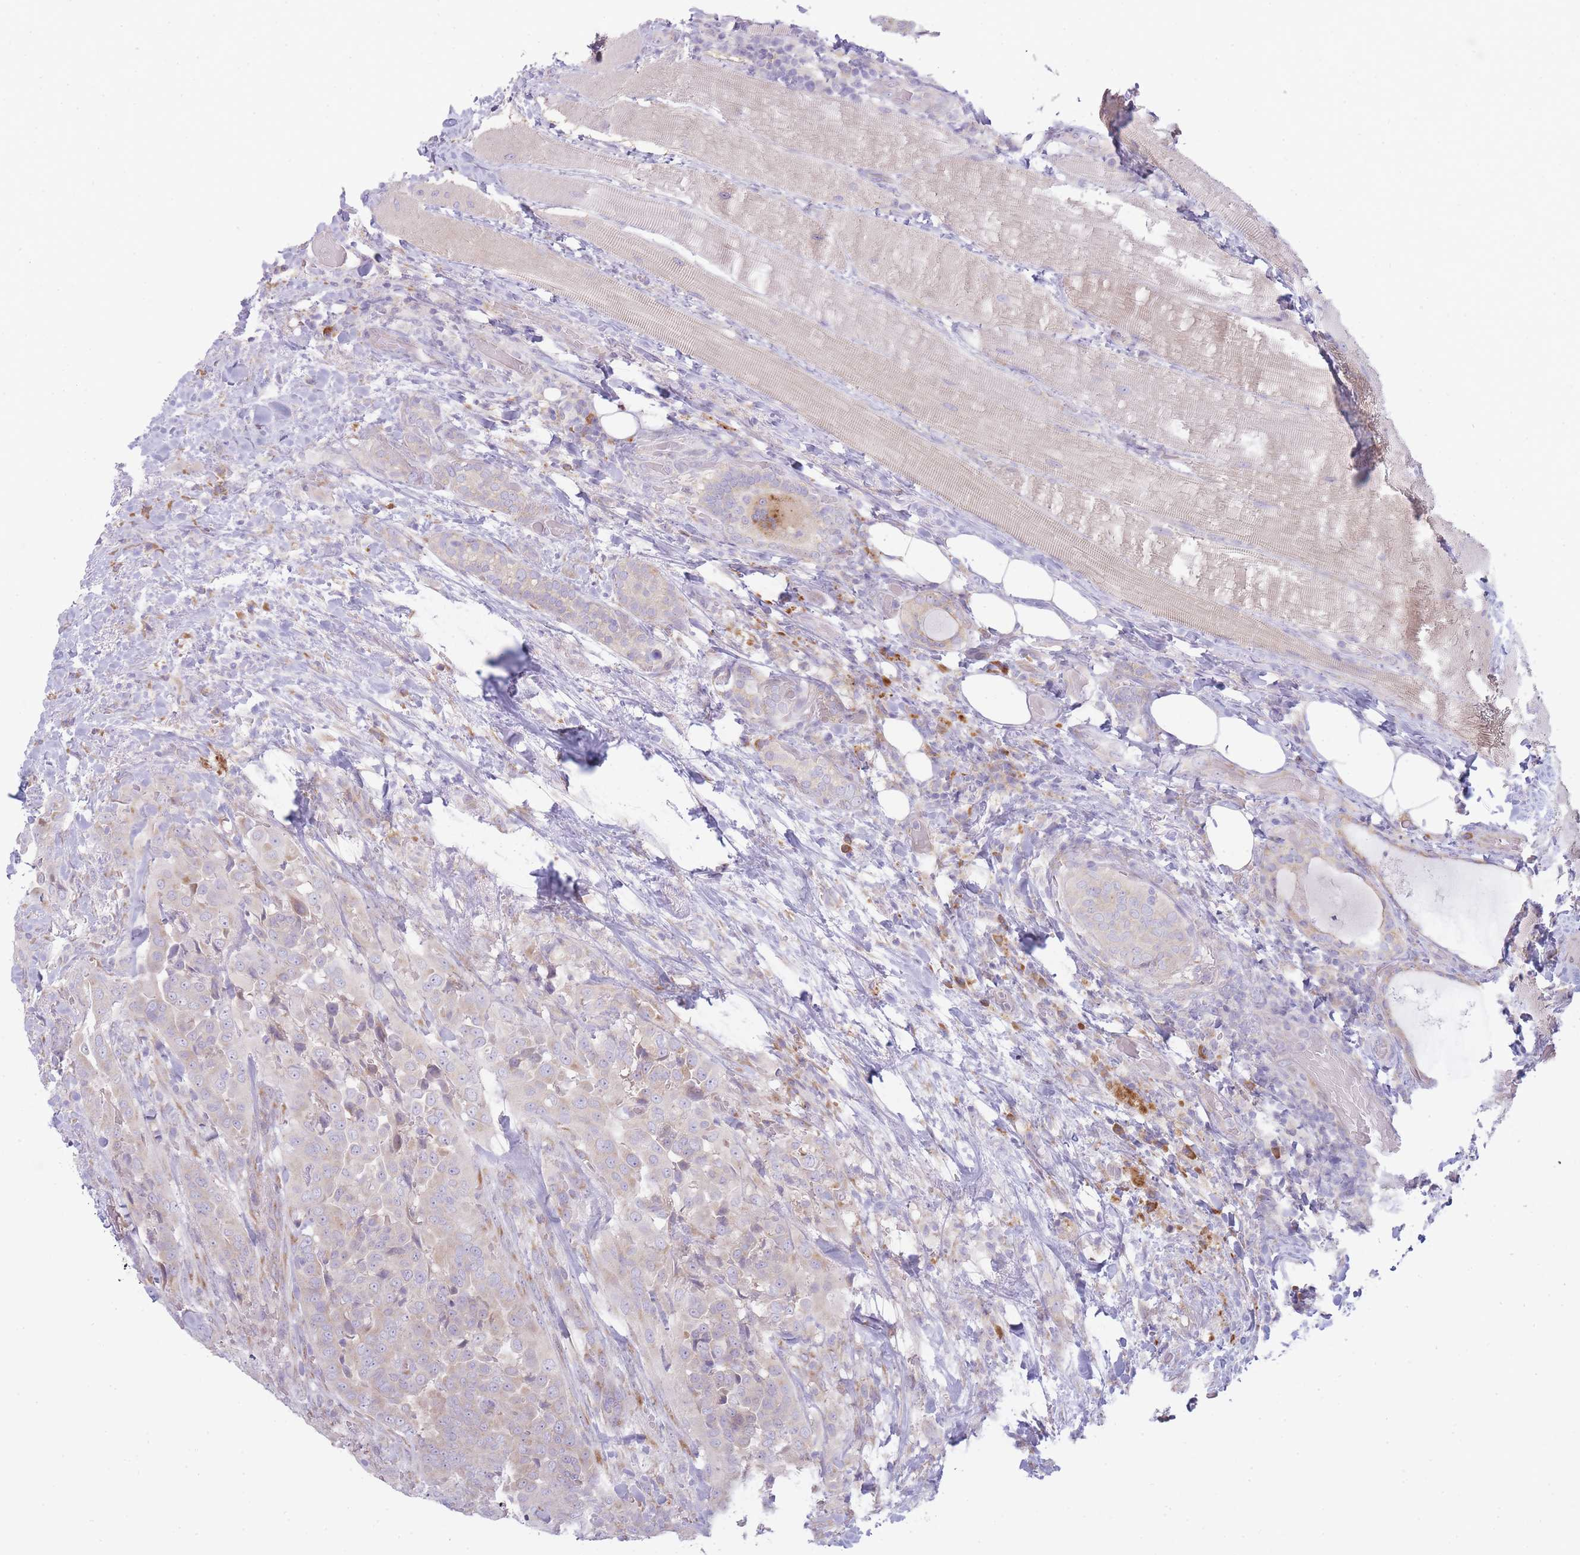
{"staining": {"intensity": "weak", "quantity": "<25%", "location": "cytoplasmic/membranous"}, "tissue": "thyroid cancer", "cell_type": "Tumor cells", "image_type": "cancer", "snomed": [{"axis": "morphology", "description": "Papillary adenocarcinoma, NOS"}, {"axis": "topography", "description": "Thyroid gland"}], "caption": "DAB immunohistochemical staining of human thyroid cancer reveals no significant staining in tumor cells.", "gene": "OR5L2", "patient": {"sex": "male", "age": 61}}